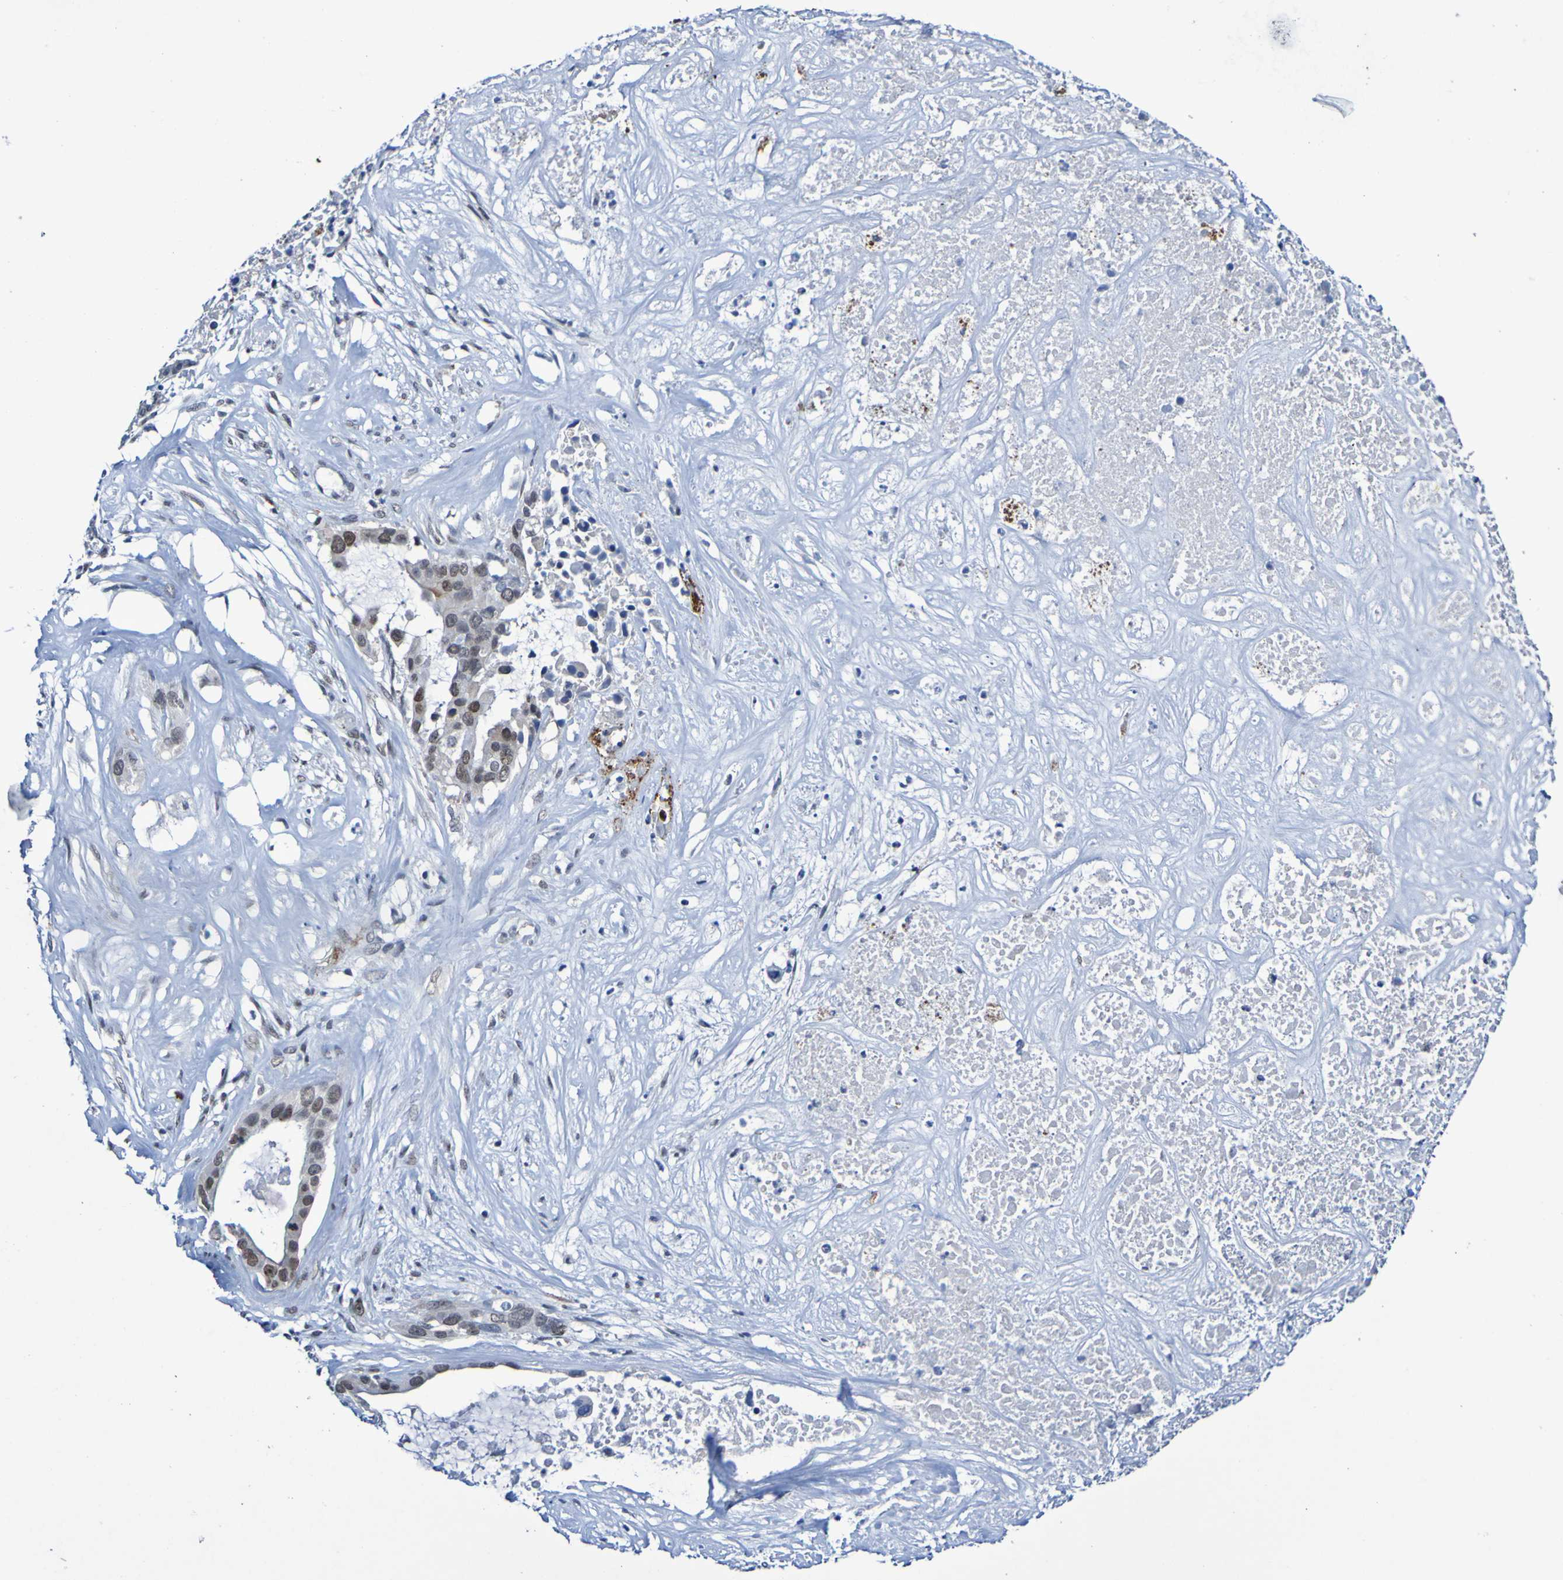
{"staining": {"intensity": "moderate", "quantity": ">75%", "location": "nuclear"}, "tissue": "liver cancer", "cell_type": "Tumor cells", "image_type": "cancer", "snomed": [{"axis": "morphology", "description": "Cholangiocarcinoma"}, {"axis": "topography", "description": "Liver"}], "caption": "Immunohistochemistry staining of liver cancer, which reveals medium levels of moderate nuclear staining in approximately >75% of tumor cells indicating moderate nuclear protein expression. The staining was performed using DAB (brown) for protein detection and nuclei were counterstained in hematoxylin (blue).", "gene": "PCGF1", "patient": {"sex": "female", "age": 65}}